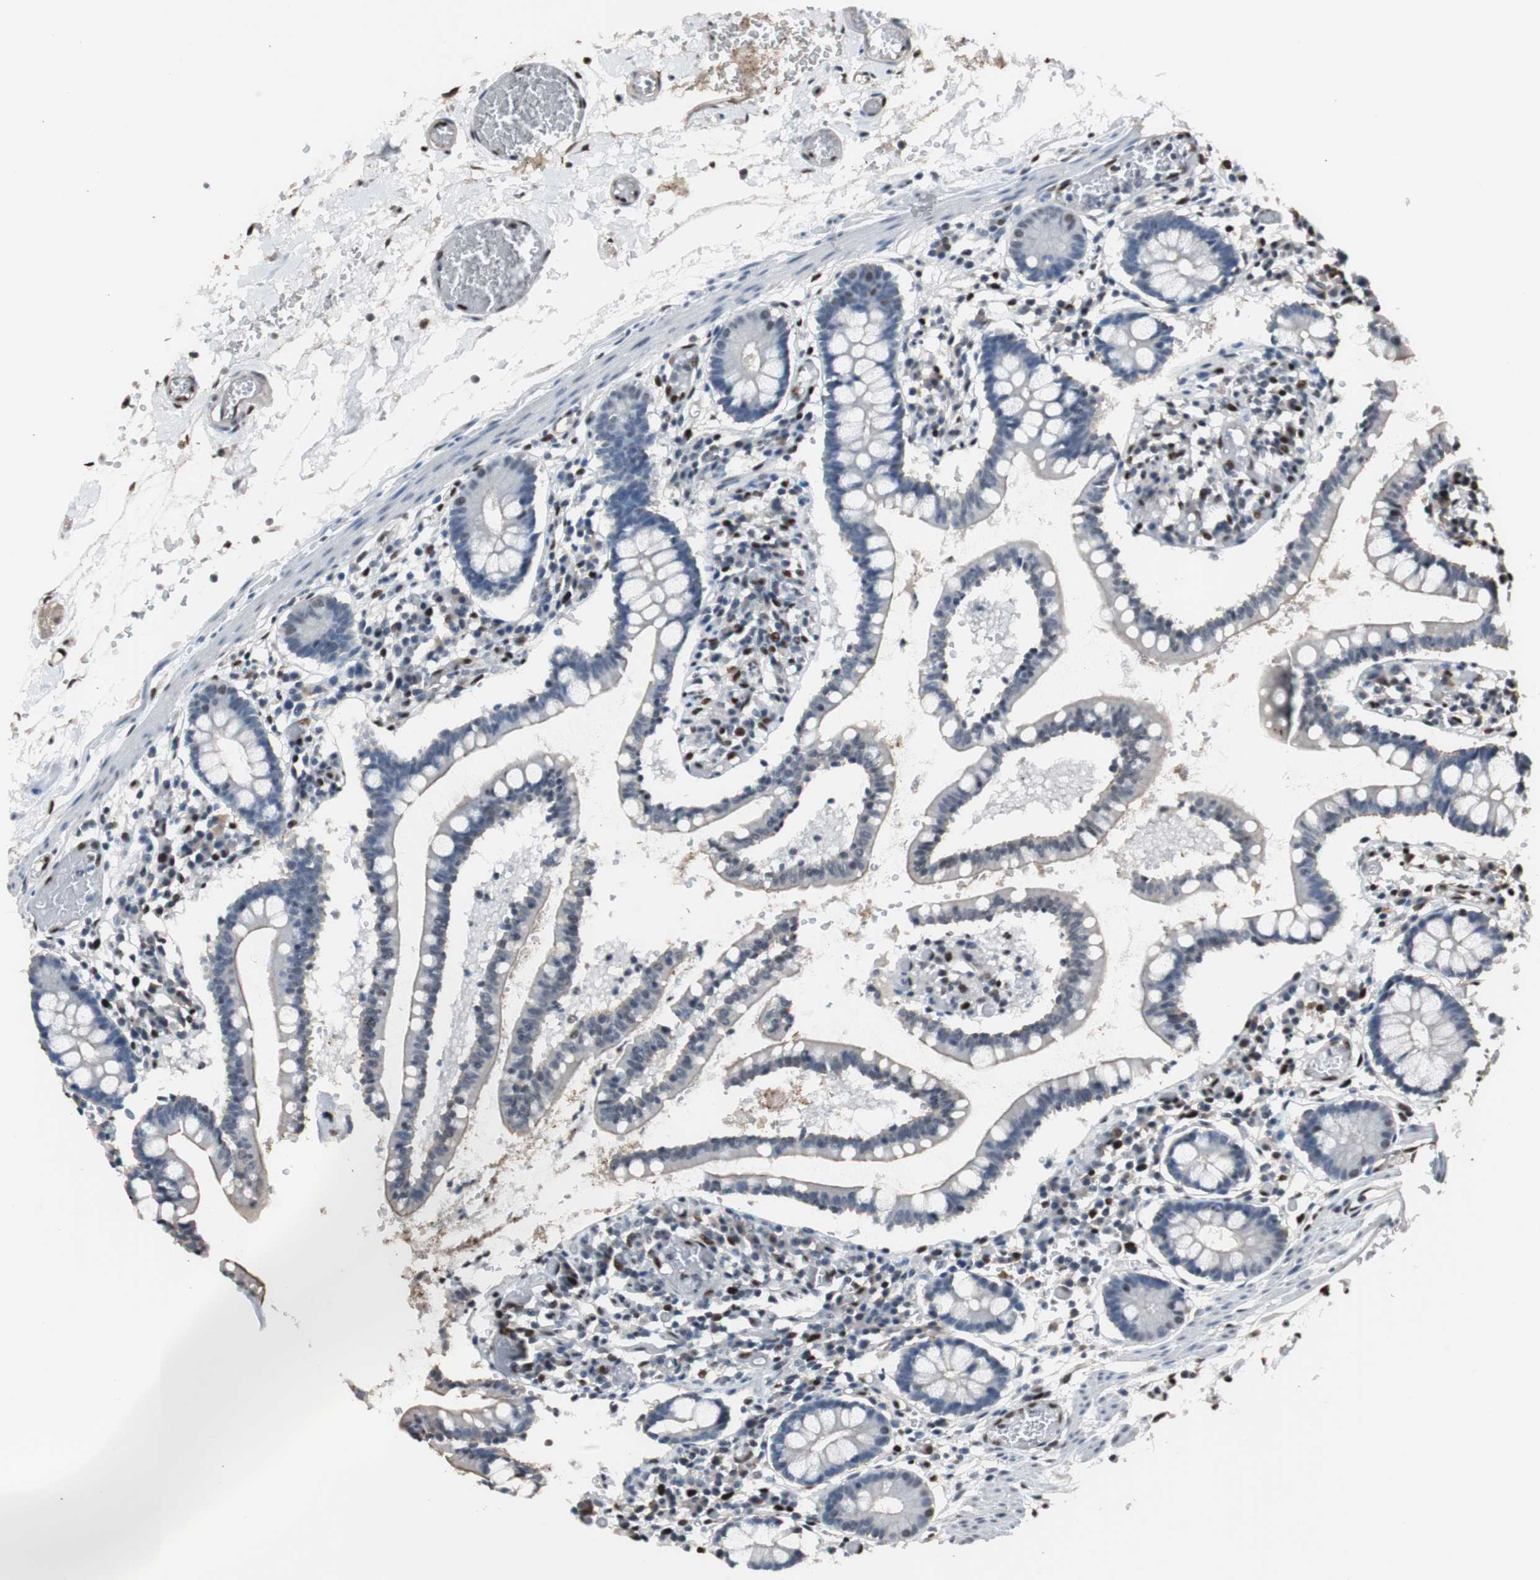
{"staining": {"intensity": "negative", "quantity": "none", "location": "none"}, "tissue": "small intestine", "cell_type": "Glandular cells", "image_type": "normal", "snomed": [{"axis": "morphology", "description": "Normal tissue, NOS"}, {"axis": "topography", "description": "Small intestine"}], "caption": "The micrograph reveals no staining of glandular cells in unremarkable small intestine.", "gene": "PML", "patient": {"sex": "female", "age": 61}}